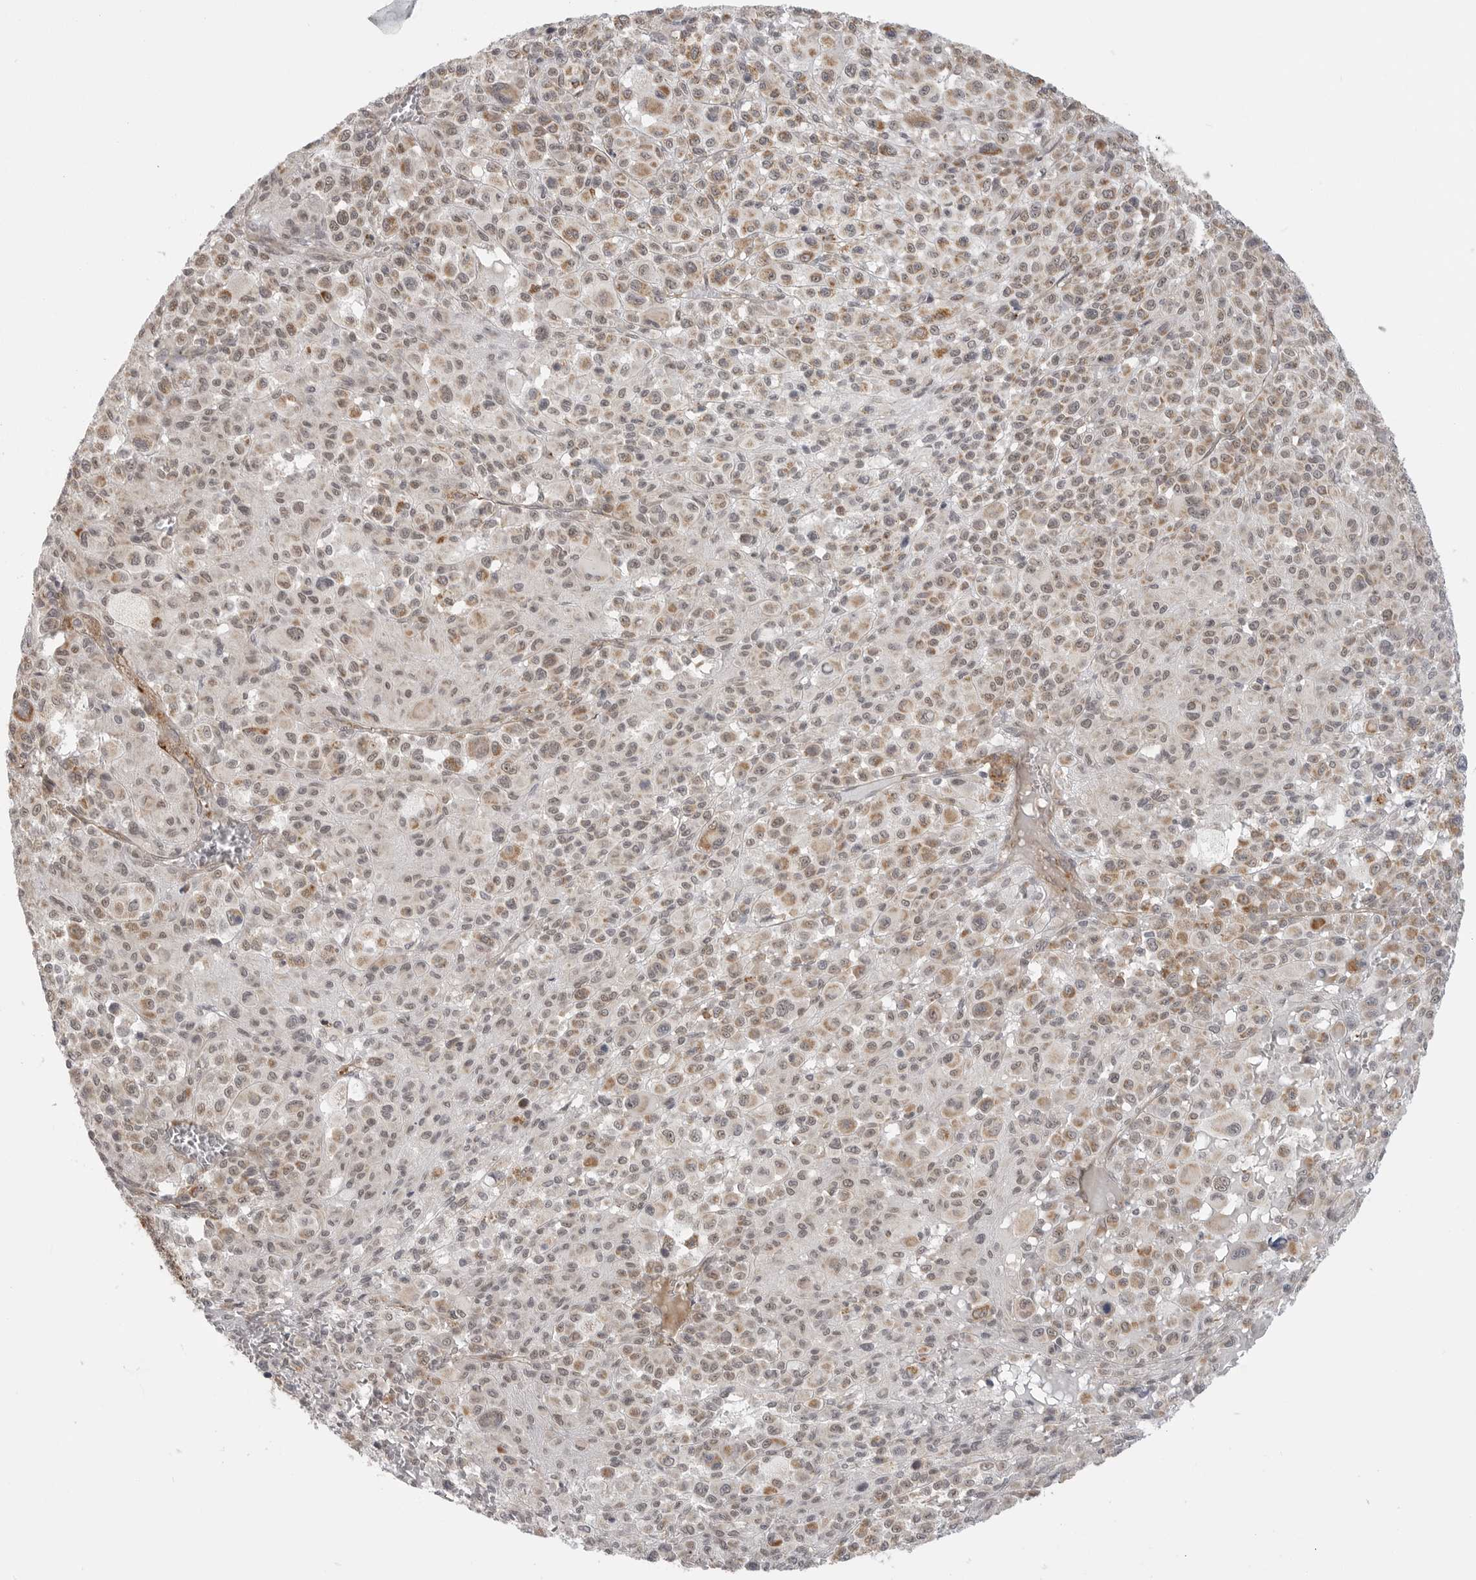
{"staining": {"intensity": "moderate", "quantity": "25%-75%", "location": "cytoplasmic/membranous"}, "tissue": "melanoma", "cell_type": "Tumor cells", "image_type": "cancer", "snomed": [{"axis": "morphology", "description": "Malignant melanoma, Metastatic site"}, {"axis": "topography", "description": "Skin"}], "caption": "A high-resolution image shows immunohistochemistry staining of melanoma, which shows moderate cytoplasmic/membranous positivity in approximately 25%-75% of tumor cells.", "gene": "KALRN", "patient": {"sex": "female", "age": 74}}